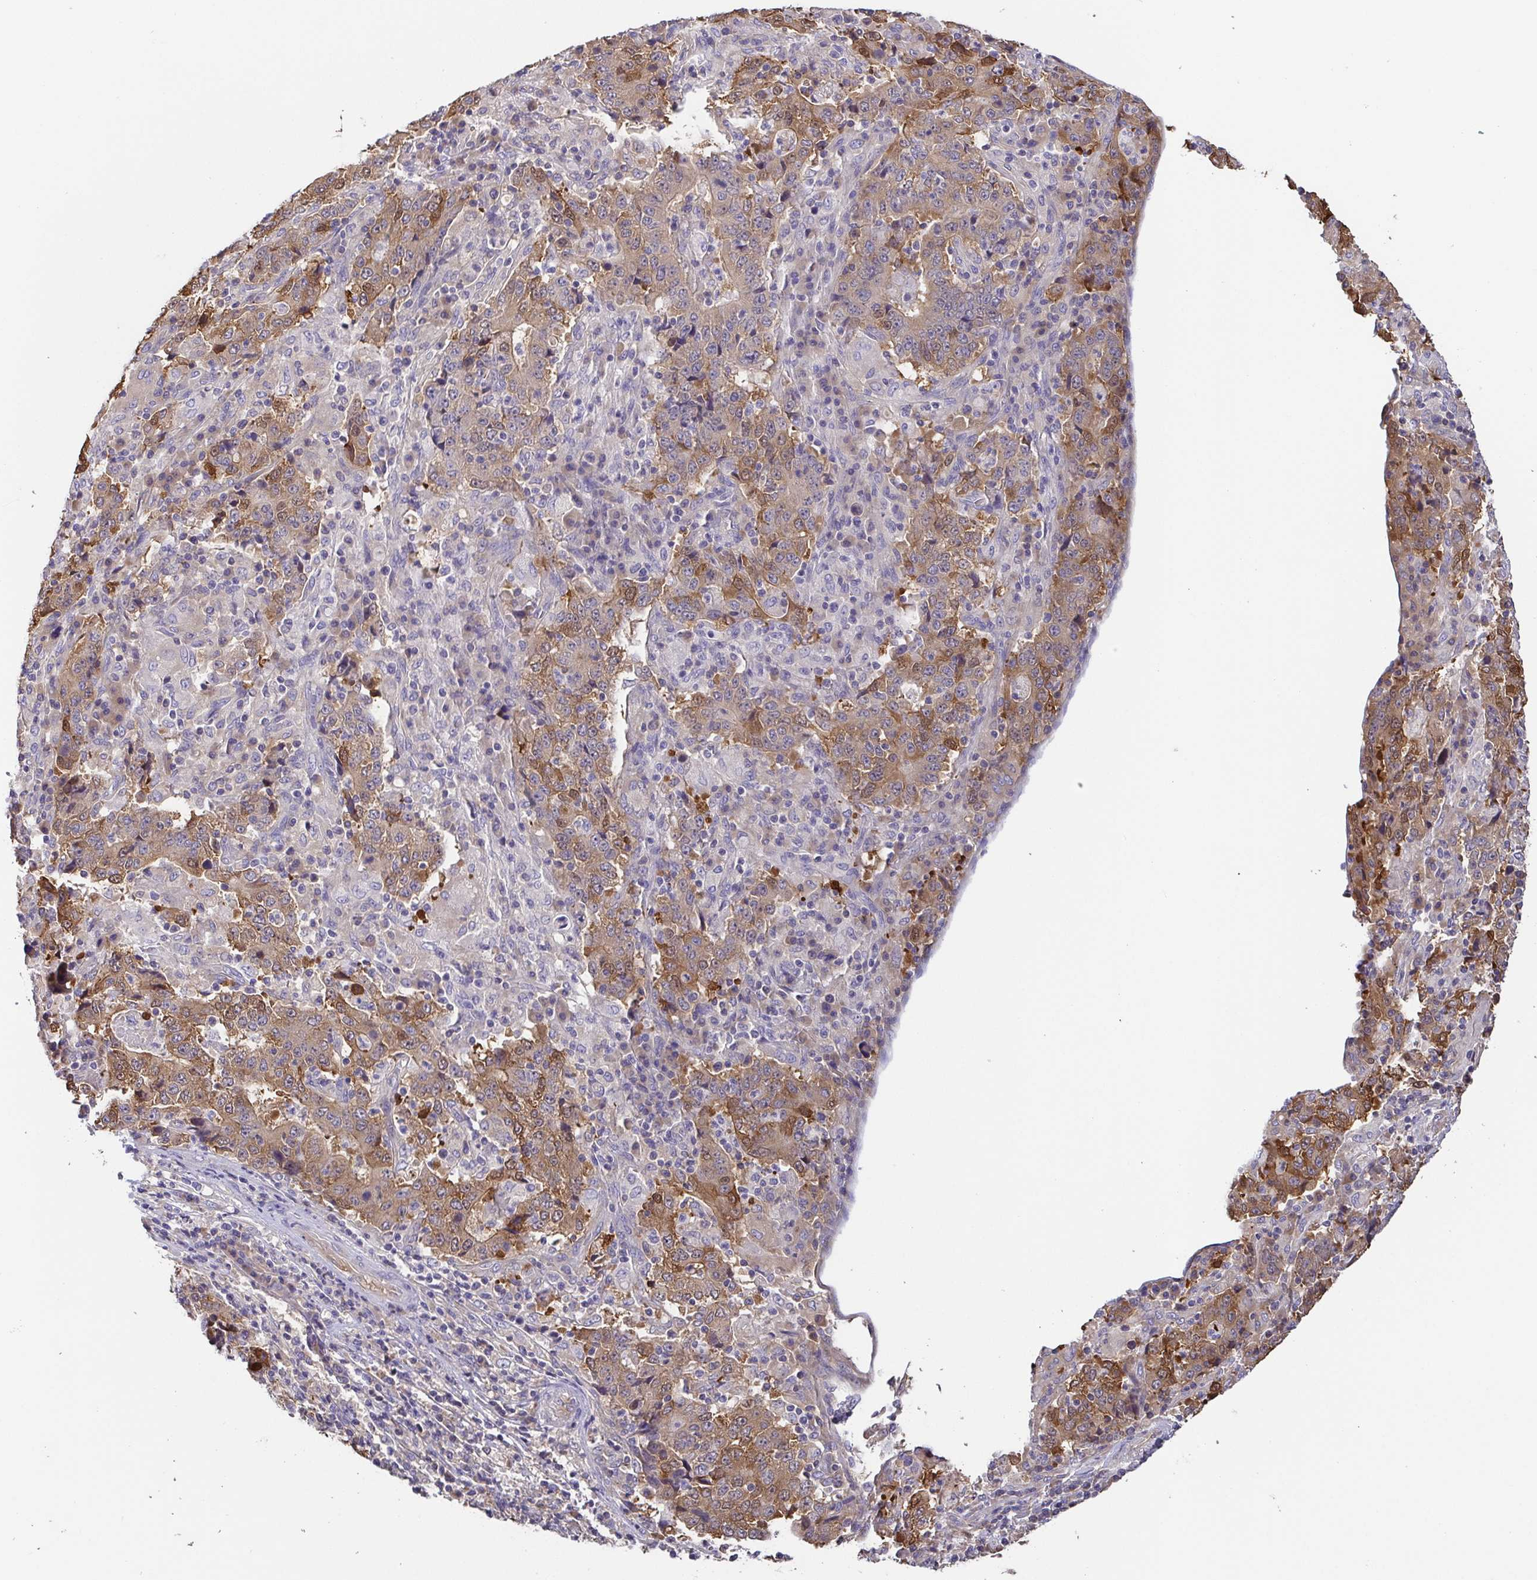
{"staining": {"intensity": "weak", "quantity": "25%-75%", "location": "cytoplasmic/membranous,nuclear"}, "tissue": "stomach cancer", "cell_type": "Tumor cells", "image_type": "cancer", "snomed": [{"axis": "morphology", "description": "Normal tissue, NOS"}, {"axis": "morphology", "description": "Adenocarcinoma, NOS"}, {"axis": "topography", "description": "Stomach, upper"}, {"axis": "topography", "description": "Stomach"}], "caption": "Immunohistochemical staining of human adenocarcinoma (stomach) exhibits low levels of weak cytoplasmic/membranous and nuclear protein positivity in approximately 25%-75% of tumor cells.", "gene": "EIF3D", "patient": {"sex": "male", "age": 59}}